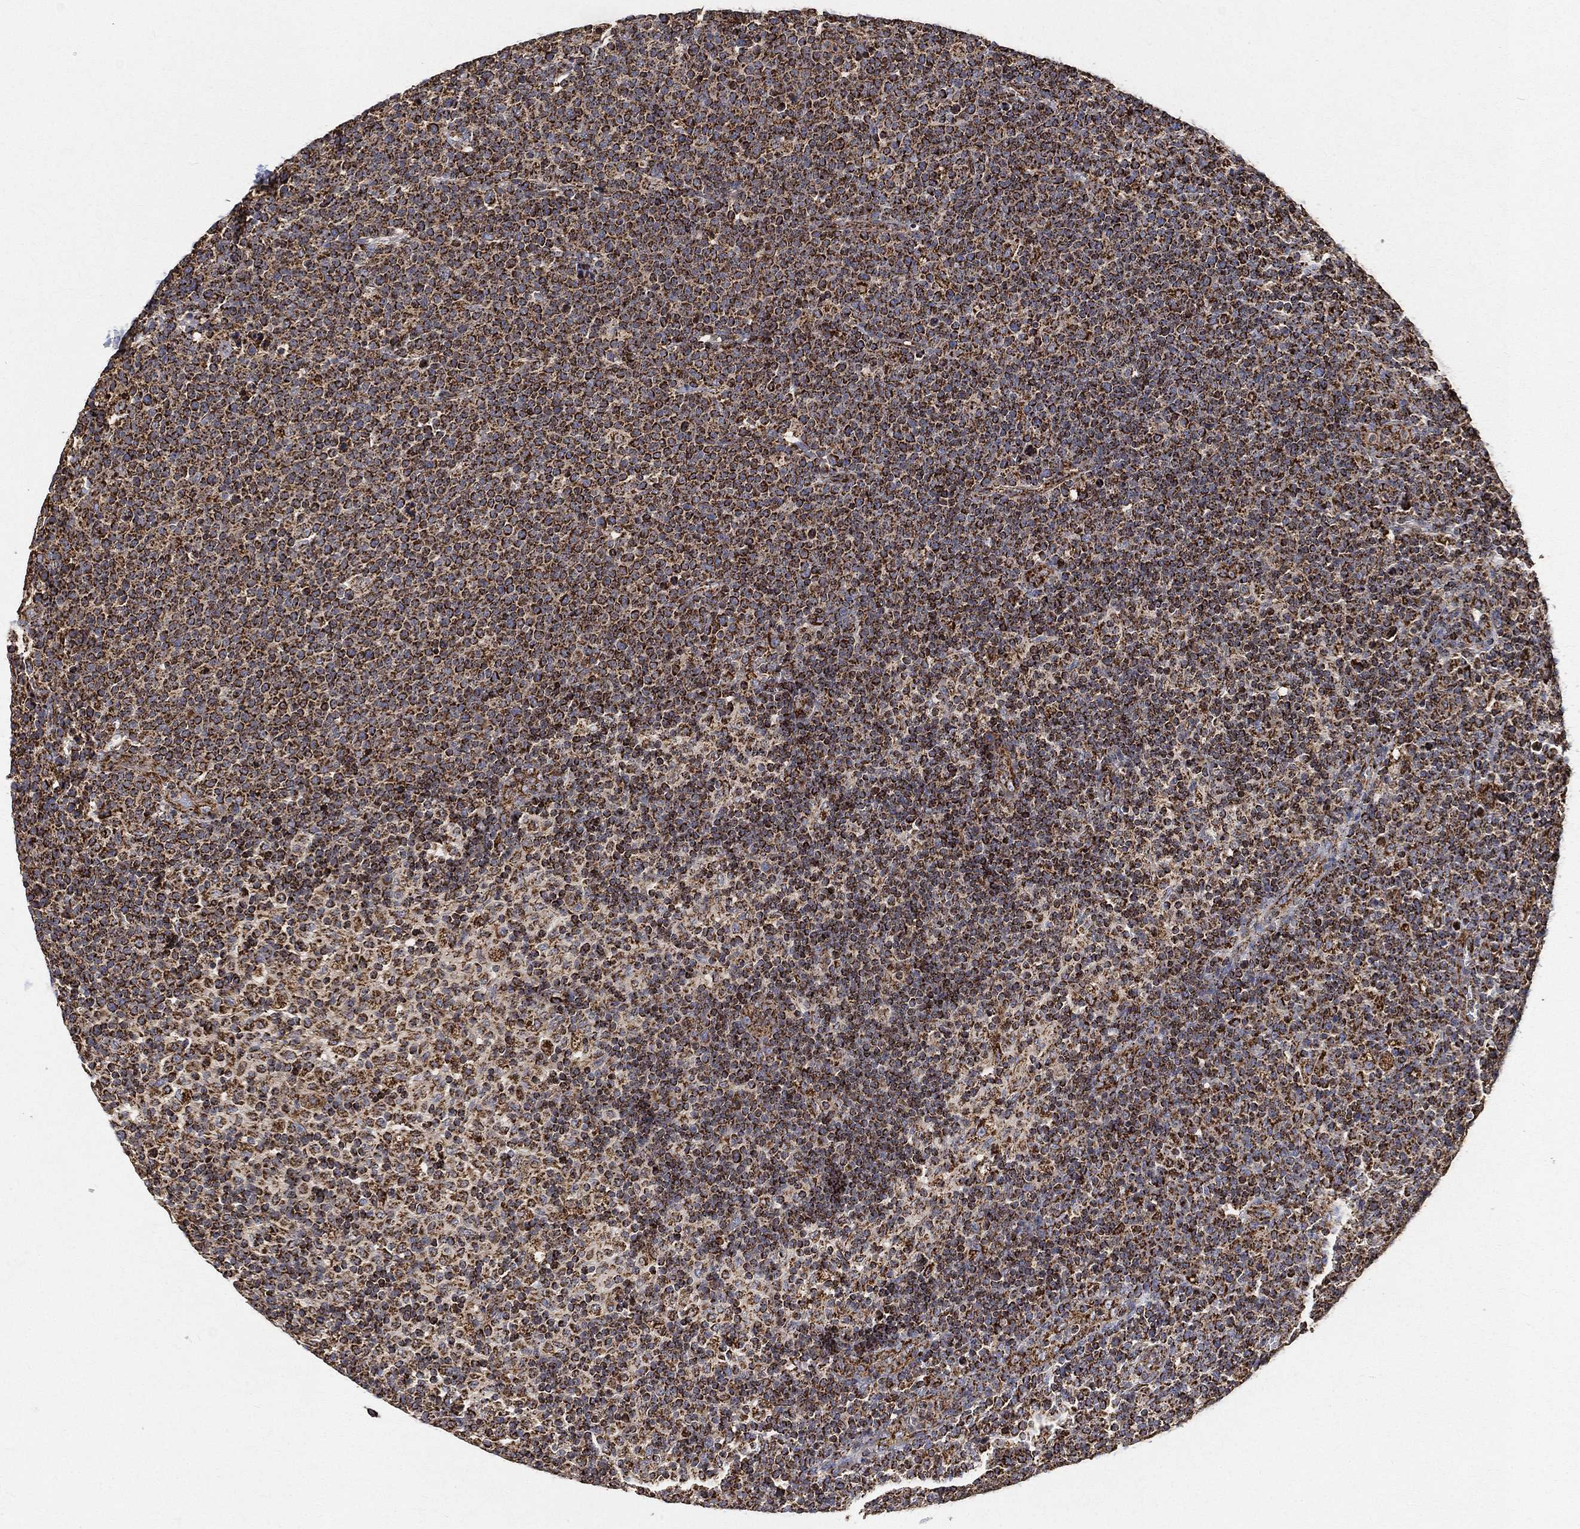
{"staining": {"intensity": "strong", "quantity": ">75%", "location": "cytoplasmic/membranous"}, "tissue": "lymphoma", "cell_type": "Tumor cells", "image_type": "cancer", "snomed": [{"axis": "morphology", "description": "Malignant lymphoma, non-Hodgkin's type, High grade"}, {"axis": "topography", "description": "Lymph node"}], "caption": "A brown stain labels strong cytoplasmic/membranous staining of a protein in malignant lymphoma, non-Hodgkin's type (high-grade) tumor cells.", "gene": "SLC38A7", "patient": {"sex": "male", "age": 61}}